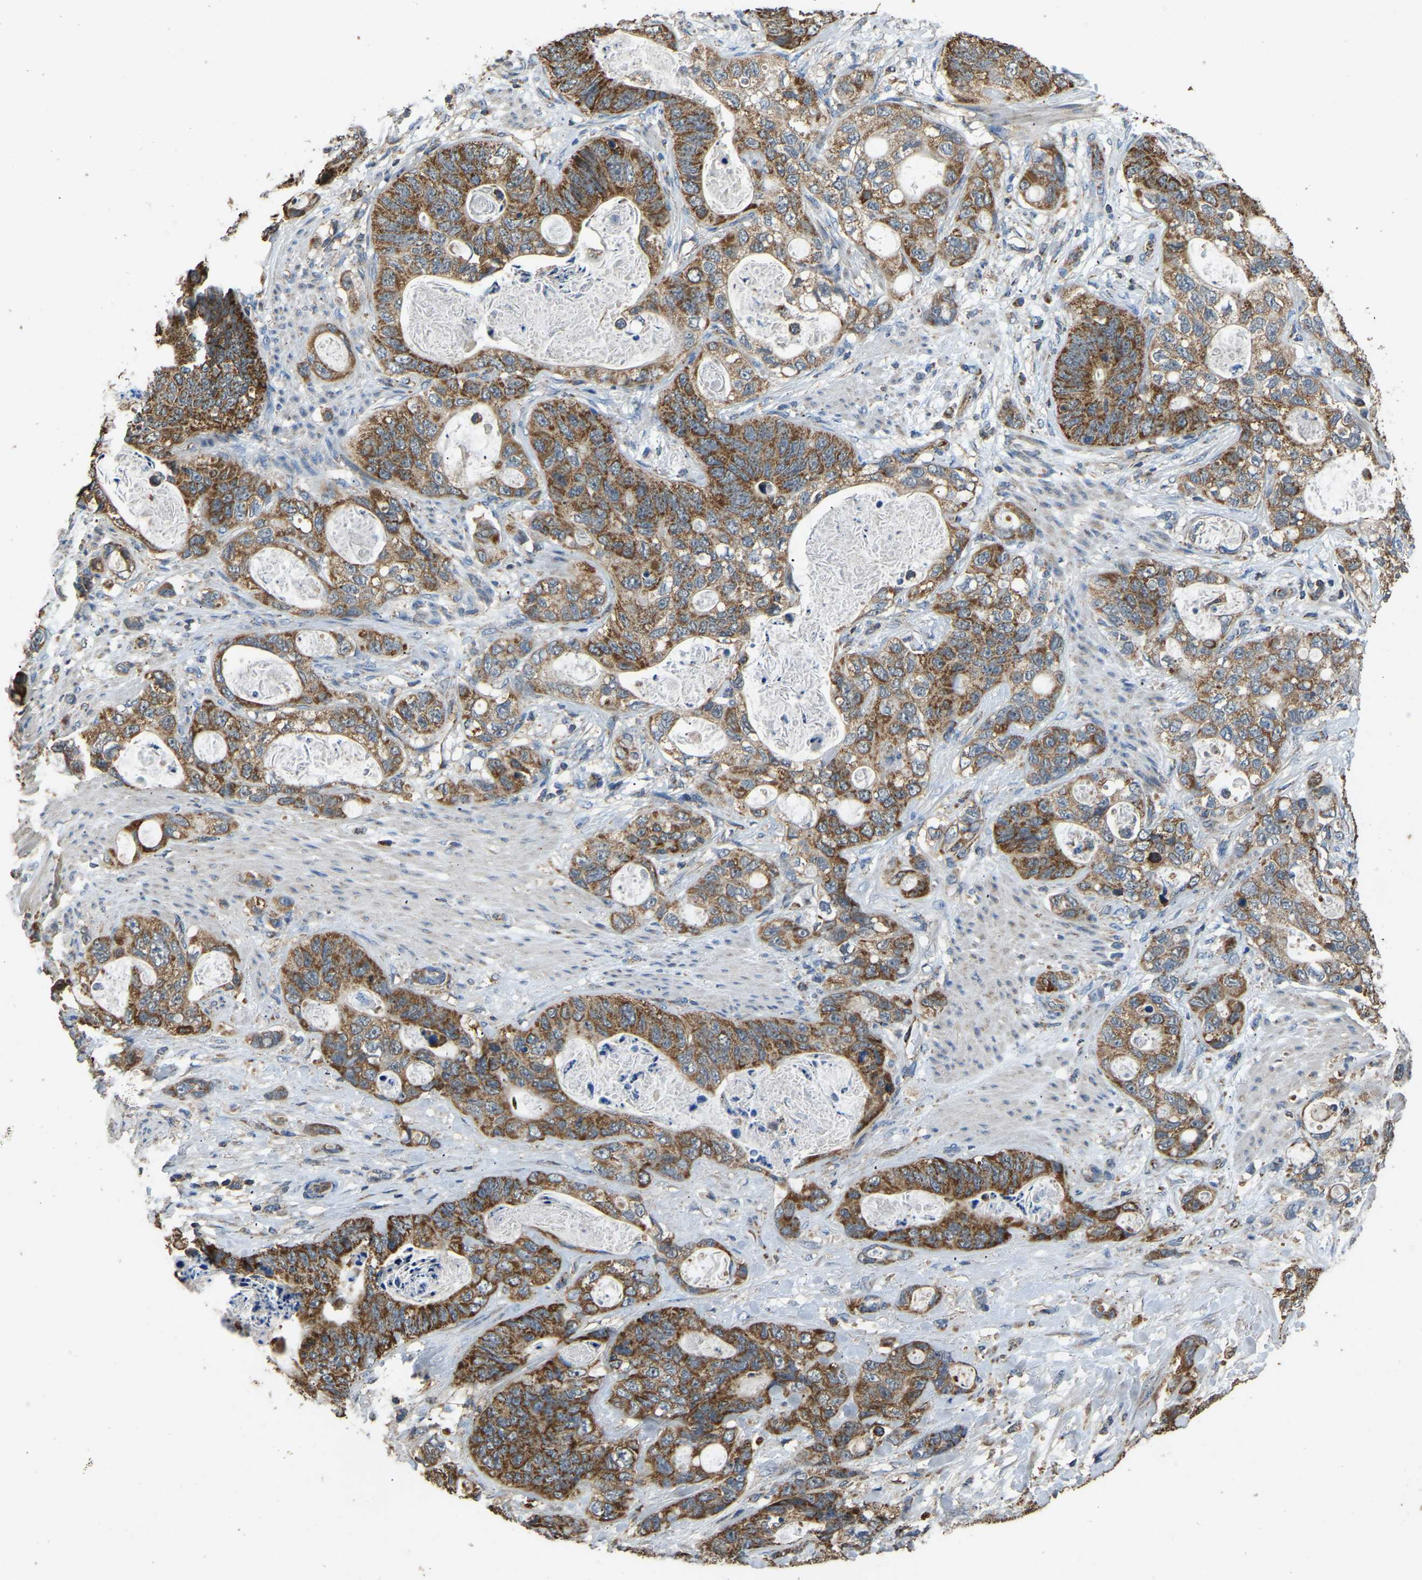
{"staining": {"intensity": "strong", "quantity": ">75%", "location": "cytoplasmic/membranous"}, "tissue": "stomach cancer", "cell_type": "Tumor cells", "image_type": "cancer", "snomed": [{"axis": "morphology", "description": "Normal tissue, NOS"}, {"axis": "morphology", "description": "Adenocarcinoma, NOS"}, {"axis": "topography", "description": "Stomach"}], "caption": "Stomach cancer (adenocarcinoma) stained with DAB immunohistochemistry (IHC) demonstrates high levels of strong cytoplasmic/membranous positivity in about >75% of tumor cells. Using DAB (3,3'-diaminobenzidine) (brown) and hematoxylin (blue) stains, captured at high magnification using brightfield microscopy.", "gene": "TUFM", "patient": {"sex": "female", "age": 89}}